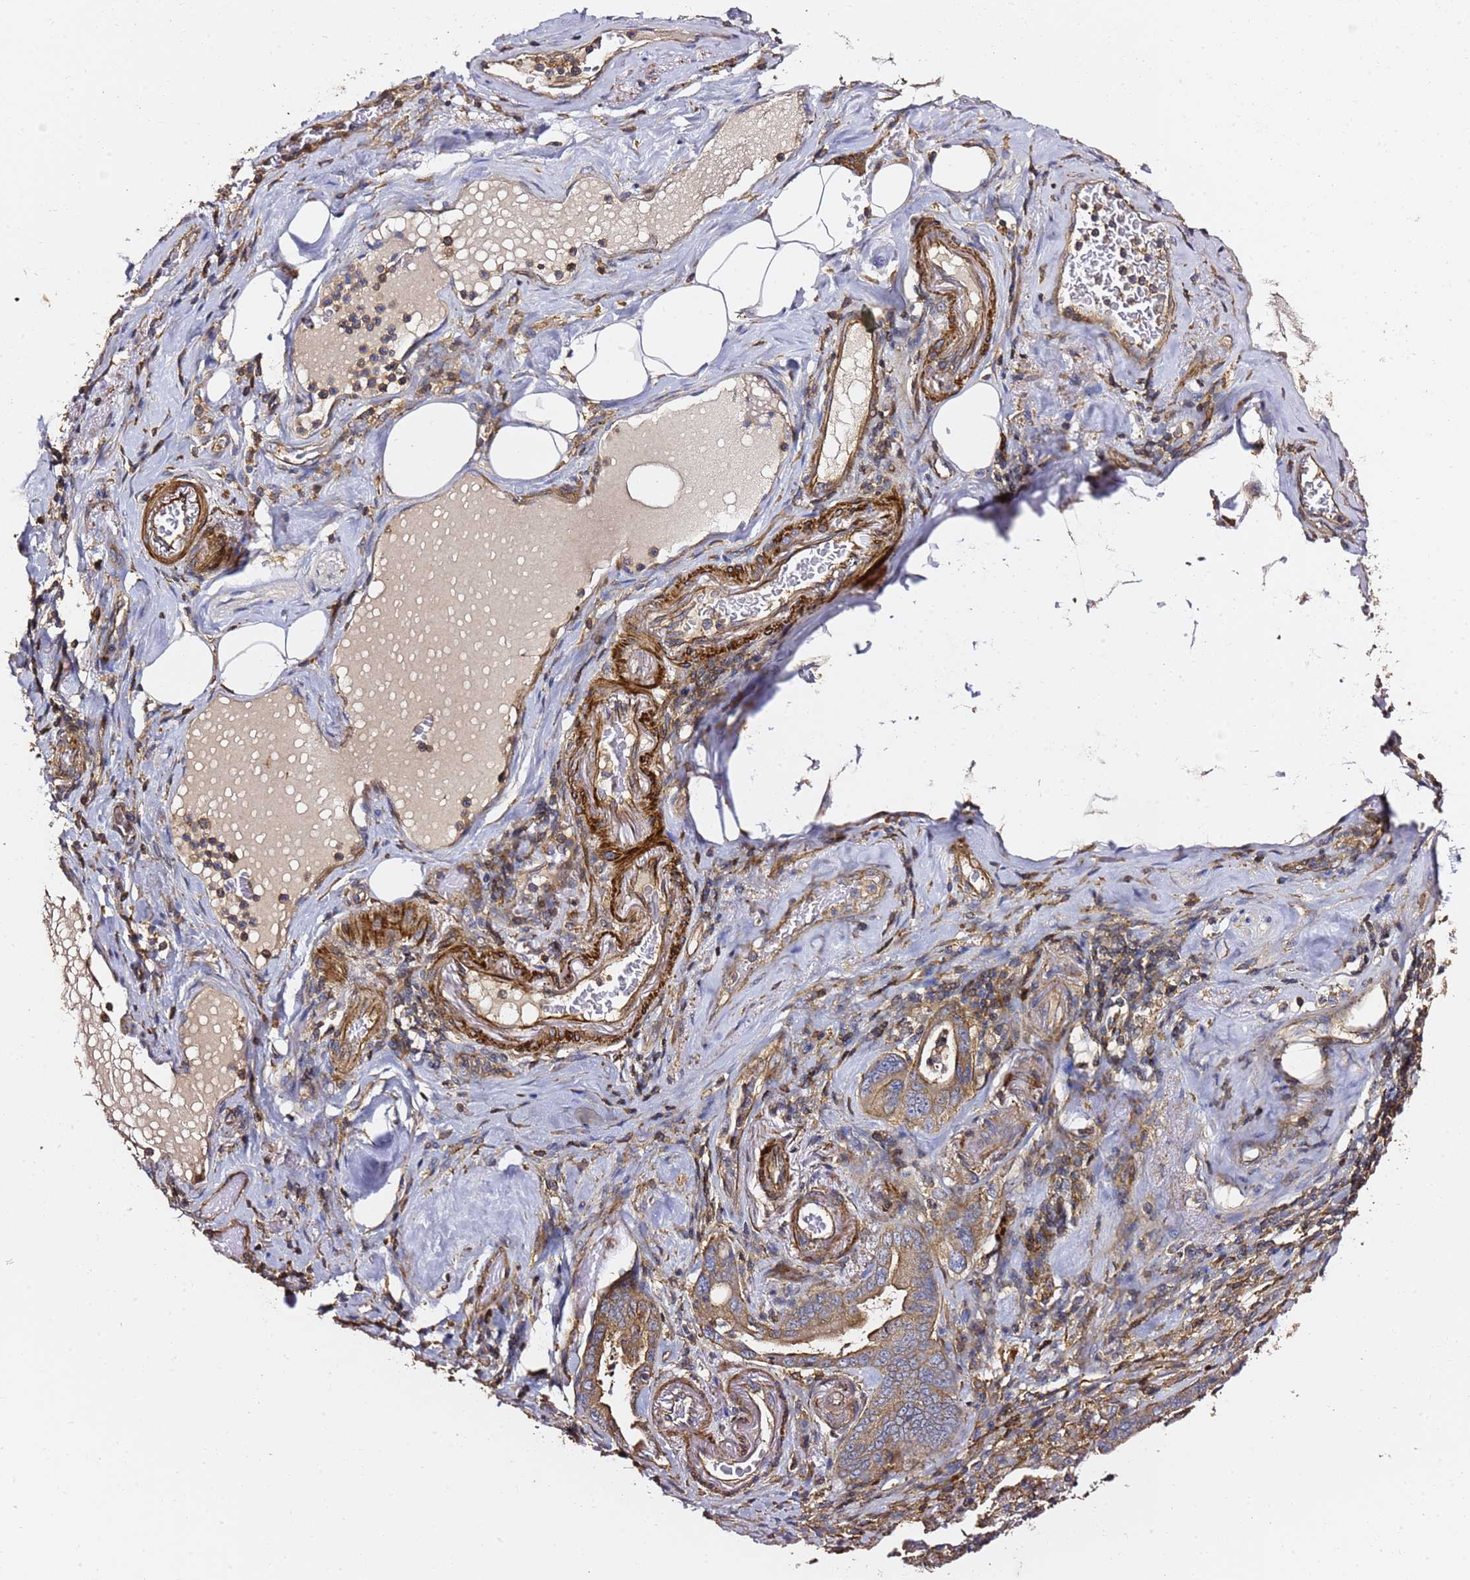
{"staining": {"intensity": "moderate", "quantity": ">75%", "location": "cytoplasmic/membranous"}, "tissue": "pancreatic cancer", "cell_type": "Tumor cells", "image_type": "cancer", "snomed": [{"axis": "morphology", "description": "Adenocarcinoma, NOS"}, {"axis": "topography", "description": "Pancreas"}], "caption": "A brown stain labels moderate cytoplasmic/membranous positivity of a protein in human pancreatic cancer tumor cells.", "gene": "ZFP36L2", "patient": {"sex": "male", "age": 70}}